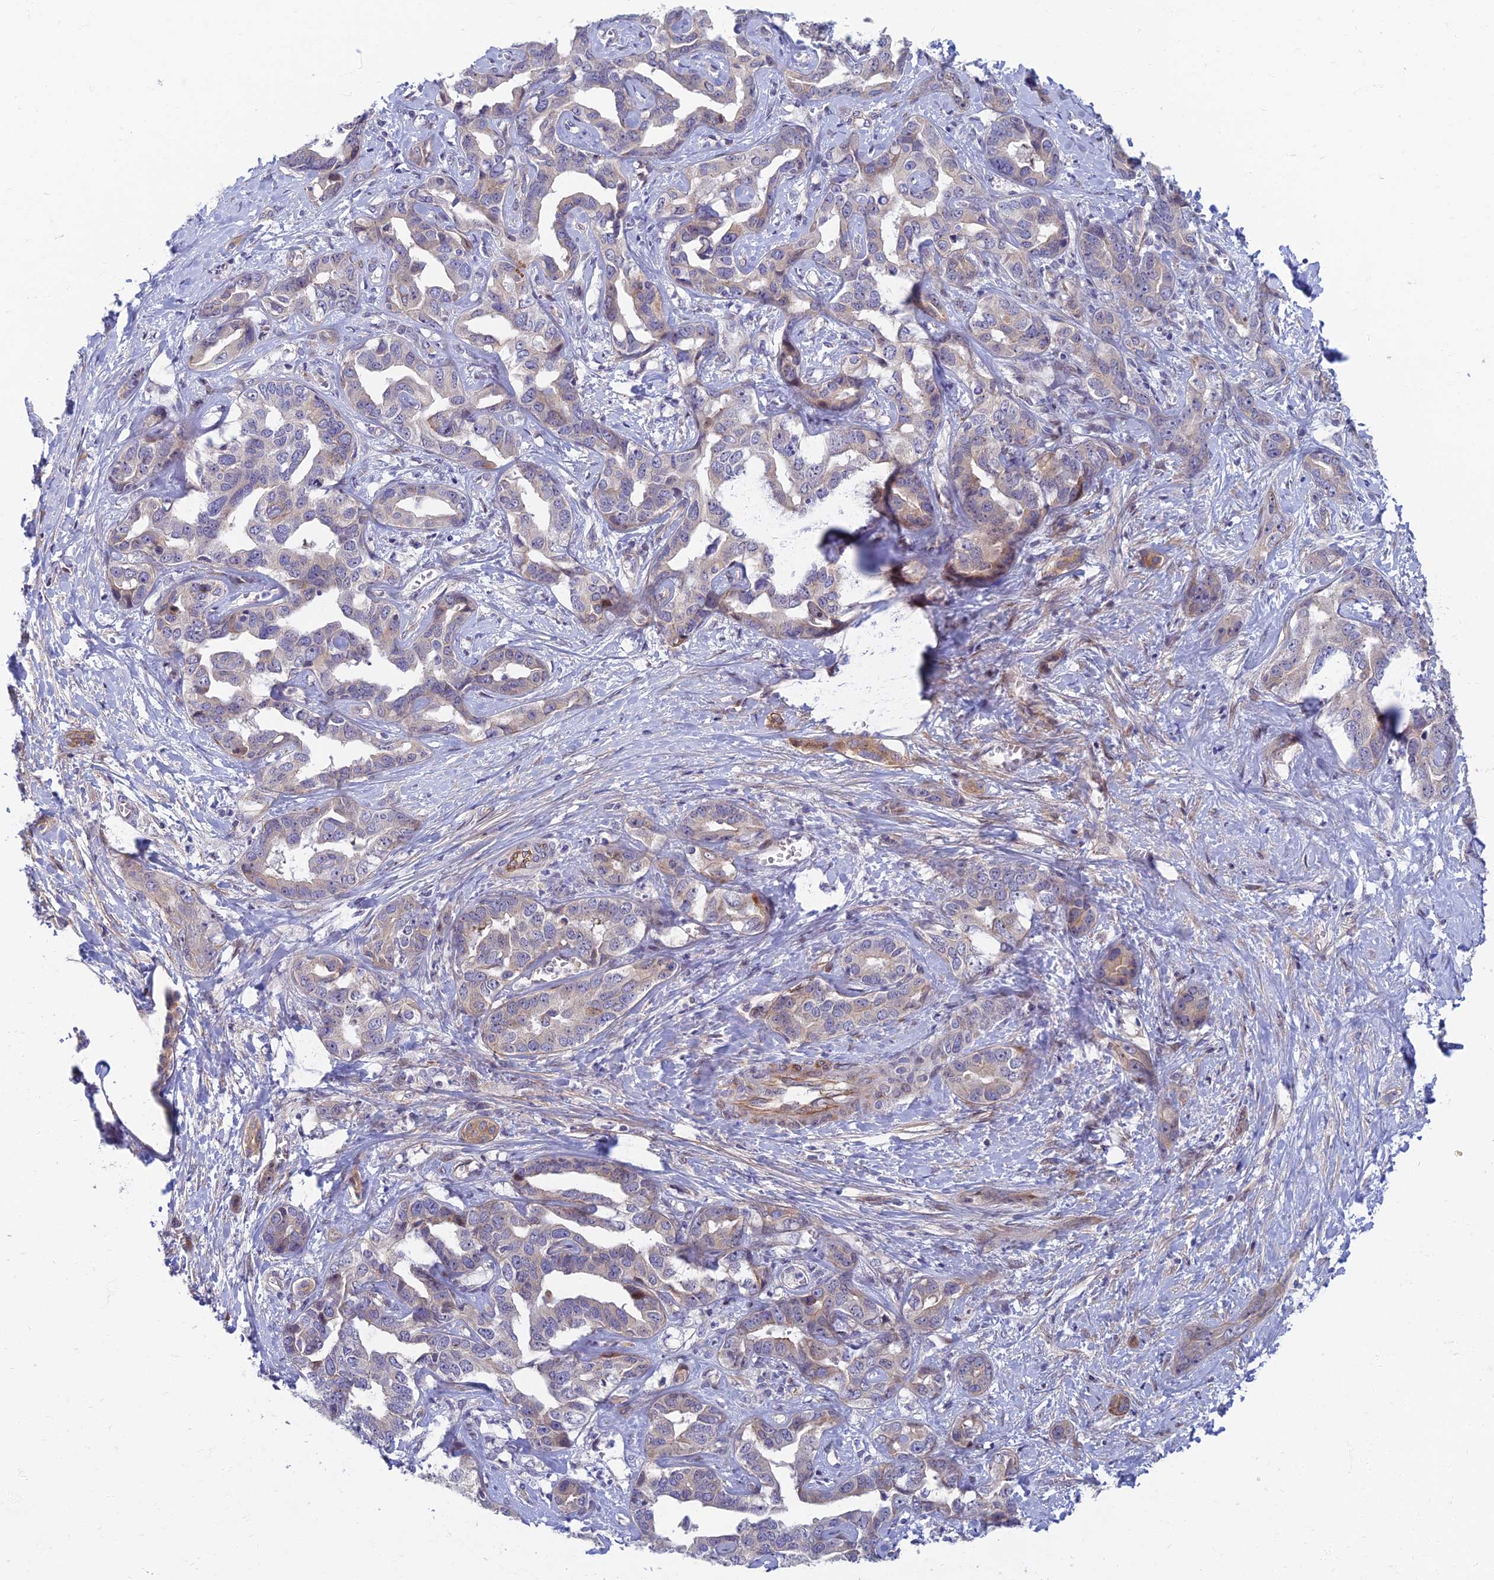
{"staining": {"intensity": "negative", "quantity": "none", "location": "none"}, "tissue": "liver cancer", "cell_type": "Tumor cells", "image_type": "cancer", "snomed": [{"axis": "morphology", "description": "Cholangiocarcinoma"}, {"axis": "topography", "description": "Liver"}], "caption": "Immunohistochemistry histopathology image of liver cholangiocarcinoma stained for a protein (brown), which shows no positivity in tumor cells.", "gene": "RHBDL2", "patient": {"sex": "male", "age": 59}}